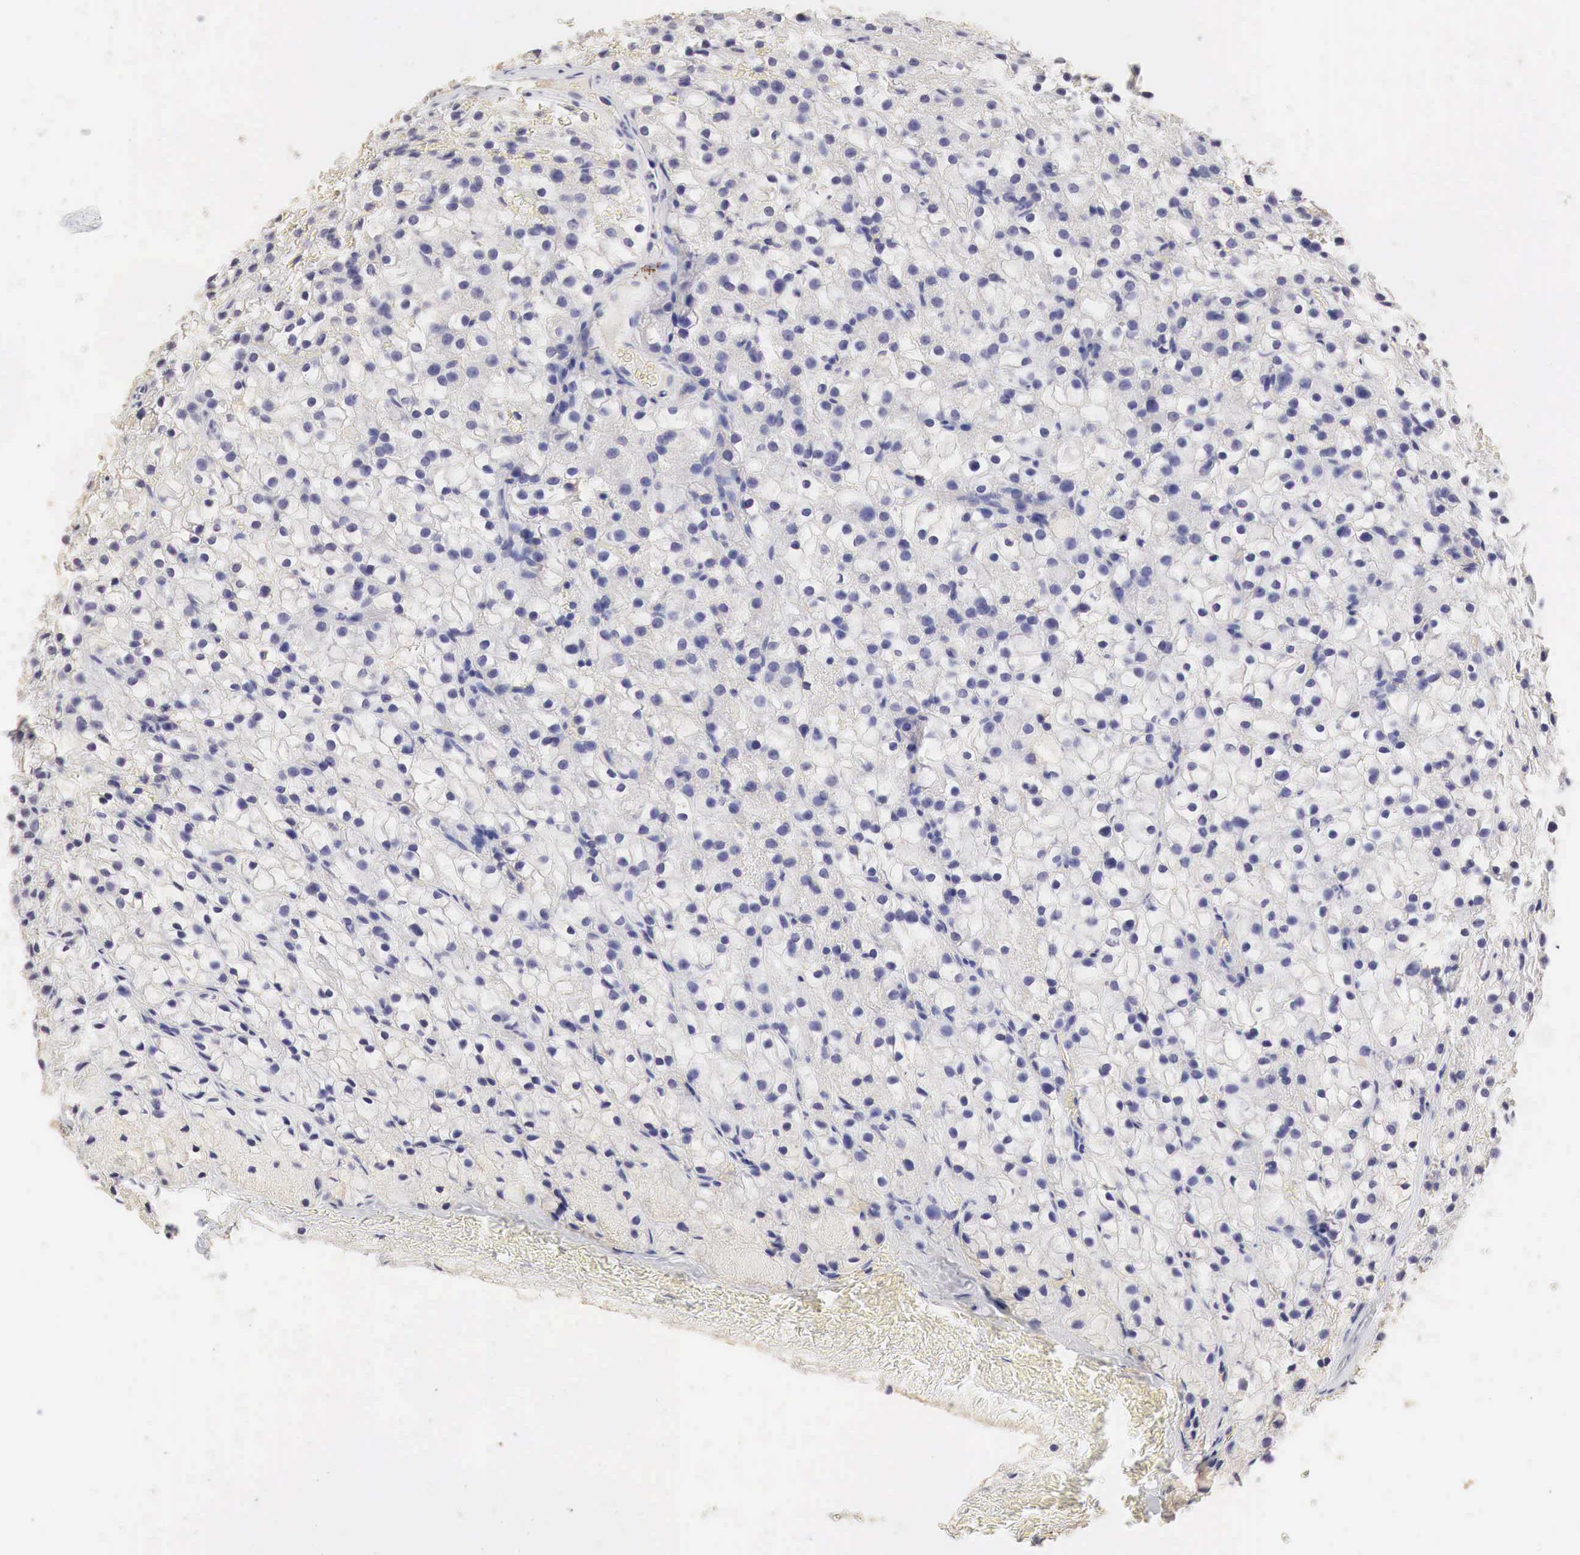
{"staining": {"intensity": "negative", "quantity": "none", "location": "none"}, "tissue": "parathyroid gland", "cell_type": "Glandular cells", "image_type": "normal", "snomed": [{"axis": "morphology", "description": "Normal tissue, NOS"}, {"axis": "topography", "description": "Parathyroid gland"}], "caption": "High magnification brightfield microscopy of benign parathyroid gland stained with DAB (3,3'-diaminobenzidine) (brown) and counterstained with hematoxylin (blue): glandular cells show no significant staining.", "gene": "OTC", "patient": {"sex": "female", "age": 71}}